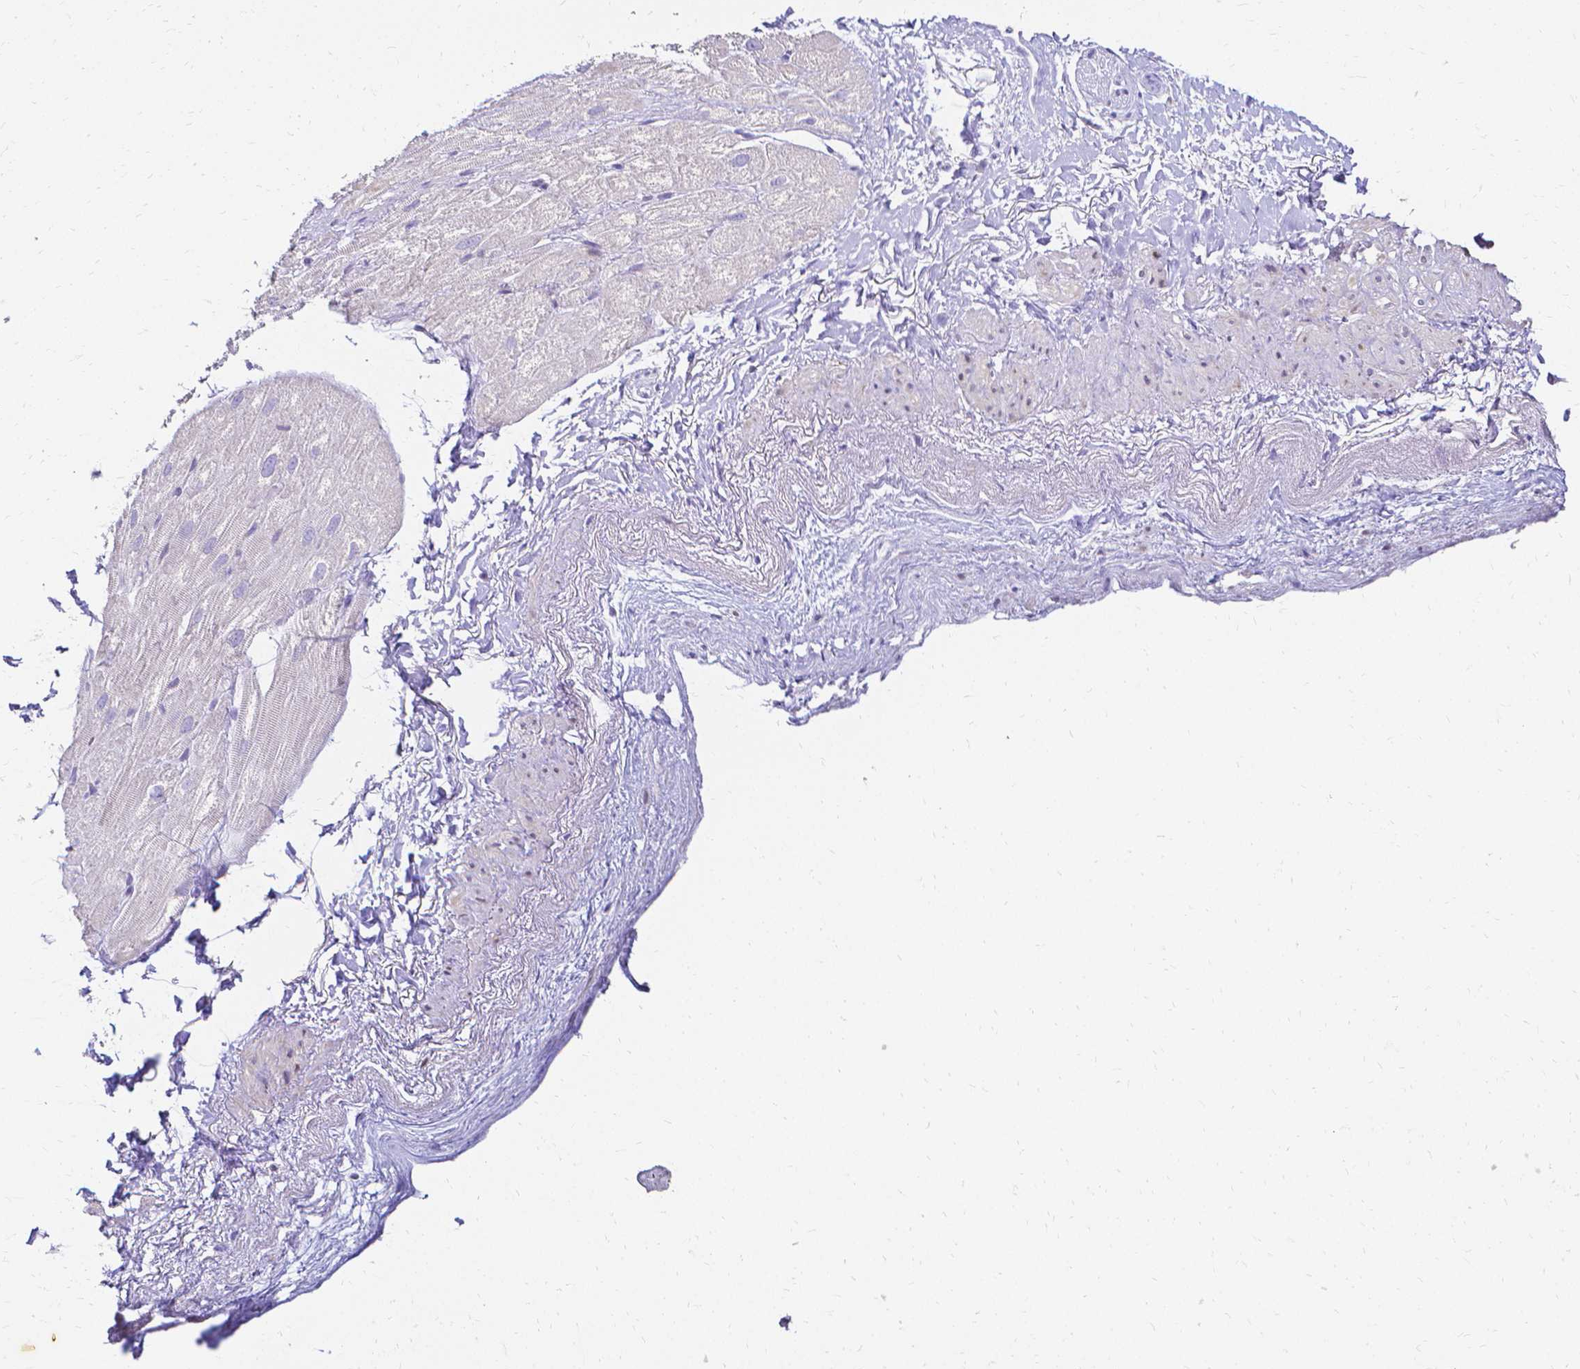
{"staining": {"intensity": "negative", "quantity": "none", "location": "none"}, "tissue": "heart muscle", "cell_type": "Cardiomyocytes", "image_type": "normal", "snomed": [{"axis": "morphology", "description": "Normal tissue, NOS"}, {"axis": "topography", "description": "Heart"}], "caption": "High power microscopy image of an immunohistochemistry histopathology image of normal heart muscle, revealing no significant expression in cardiomyocytes. The staining was performed using DAB (3,3'-diaminobenzidine) to visualize the protein expression in brown, while the nuclei were stained in blue with hematoxylin (Magnification: 20x).", "gene": "CCNB1", "patient": {"sex": "male", "age": 62}}